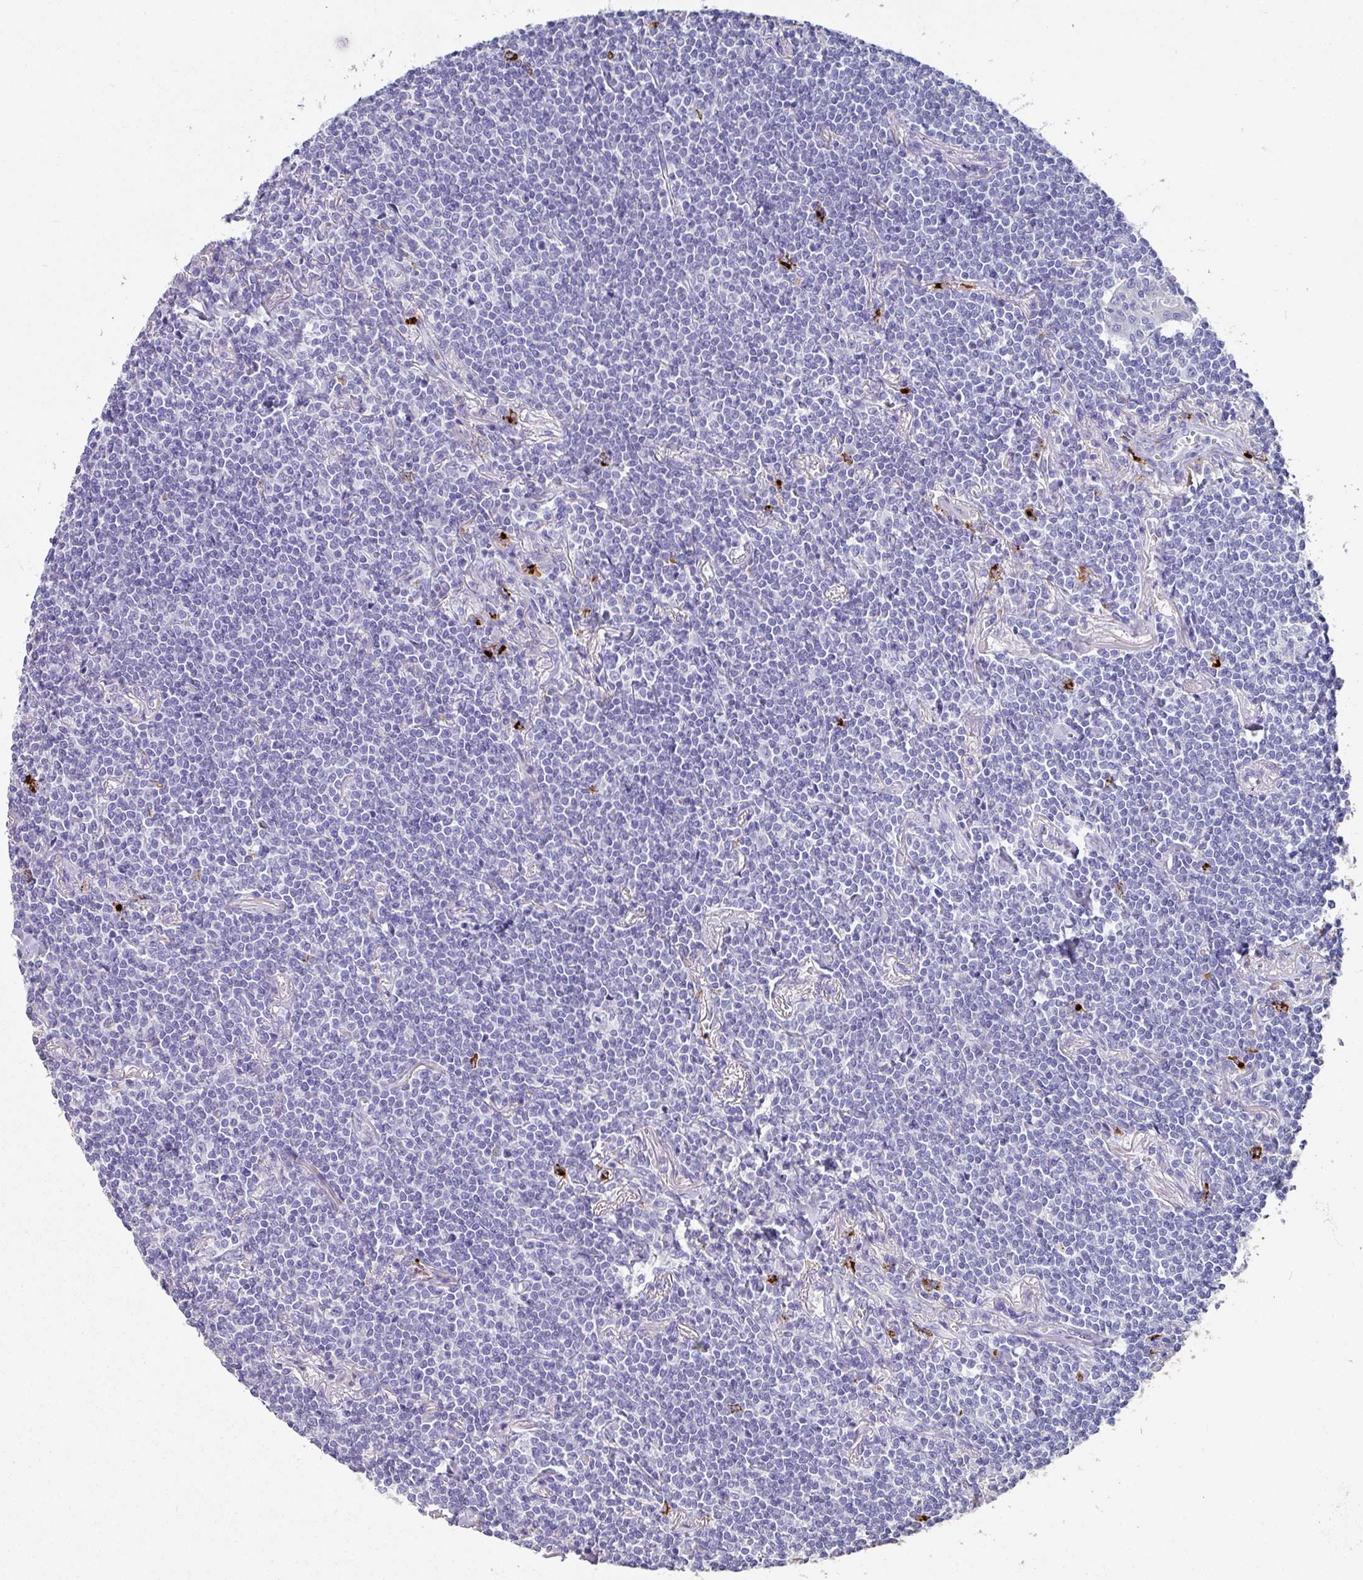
{"staining": {"intensity": "negative", "quantity": "none", "location": "none"}, "tissue": "lymphoma", "cell_type": "Tumor cells", "image_type": "cancer", "snomed": [{"axis": "morphology", "description": "Malignant lymphoma, non-Hodgkin's type, Low grade"}, {"axis": "topography", "description": "Lung"}], "caption": "Lymphoma was stained to show a protein in brown. There is no significant staining in tumor cells.", "gene": "CPVL", "patient": {"sex": "female", "age": 71}}